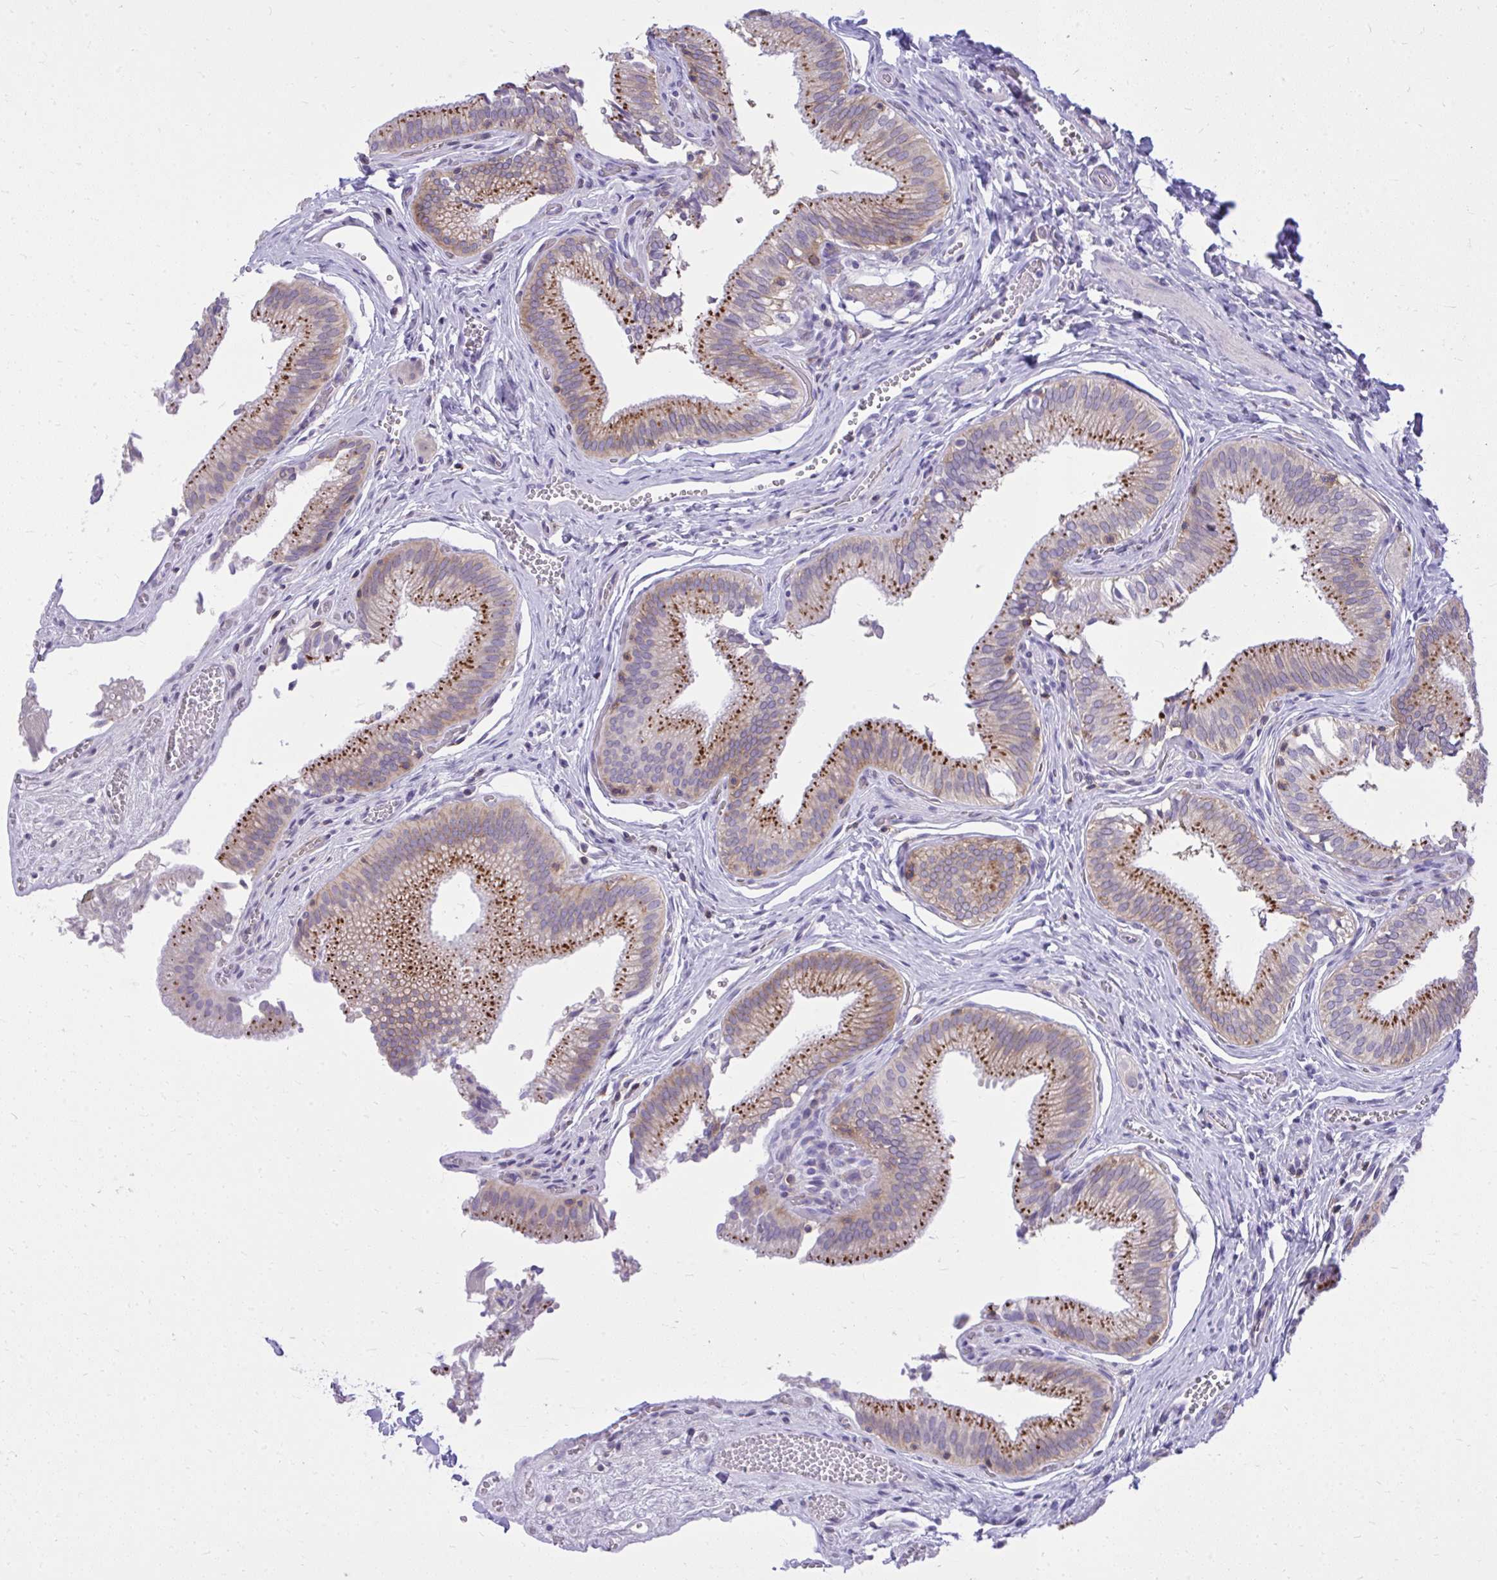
{"staining": {"intensity": "moderate", "quantity": "25%-75%", "location": "cytoplasmic/membranous"}, "tissue": "gallbladder", "cell_type": "Glandular cells", "image_type": "normal", "snomed": [{"axis": "morphology", "description": "Normal tissue, NOS"}, {"axis": "topography", "description": "Gallbladder"}, {"axis": "topography", "description": "Peripheral nerve tissue"}], "caption": "Immunohistochemistry (IHC) (DAB) staining of benign human gallbladder demonstrates moderate cytoplasmic/membranous protein positivity in approximately 25%-75% of glandular cells.", "gene": "GPRIN3", "patient": {"sex": "male", "age": 17}}